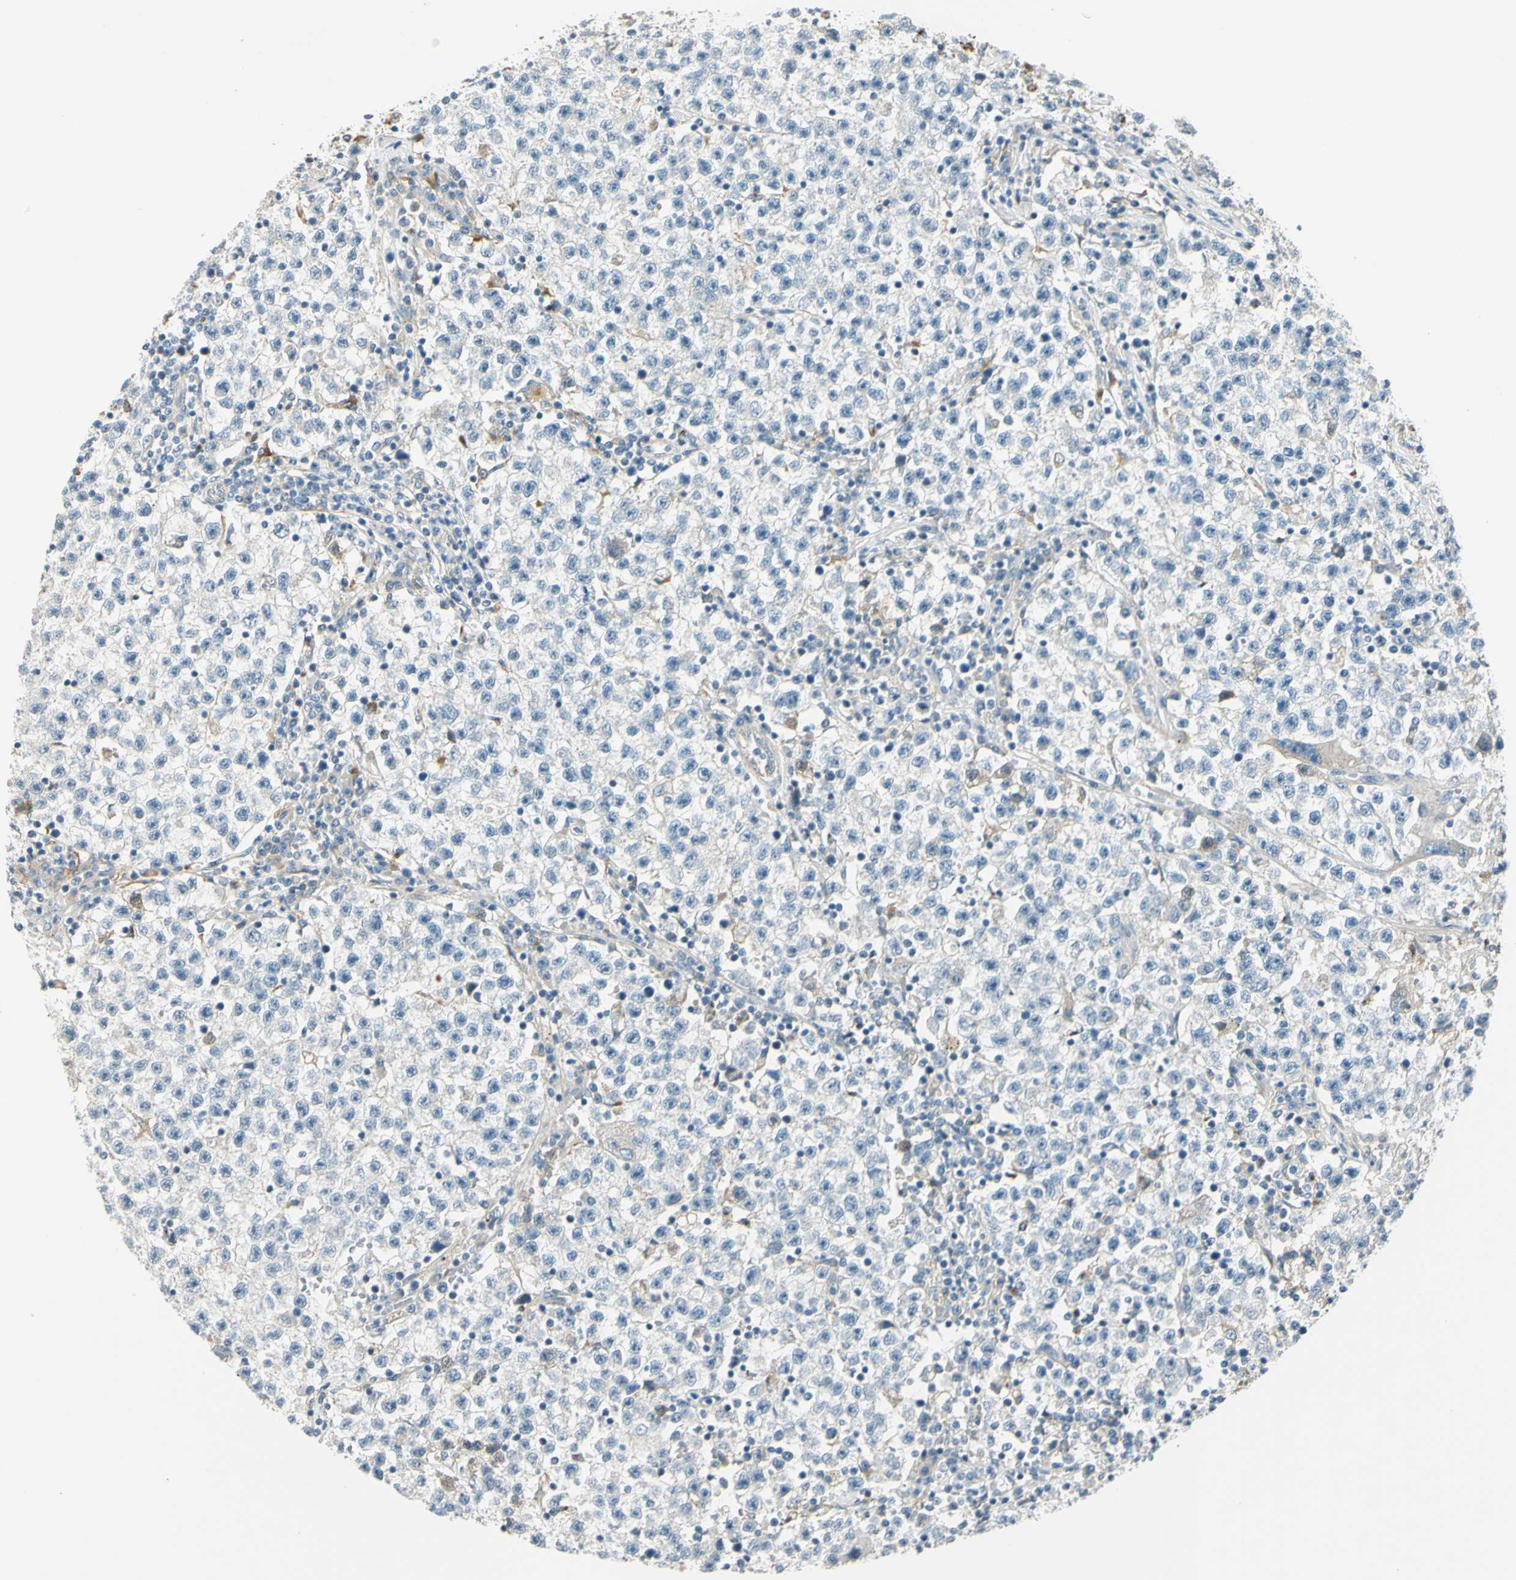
{"staining": {"intensity": "weak", "quantity": "<25%", "location": "cytoplasmic/membranous"}, "tissue": "testis cancer", "cell_type": "Tumor cells", "image_type": "cancer", "snomed": [{"axis": "morphology", "description": "Seminoma, NOS"}, {"axis": "topography", "description": "Testis"}], "caption": "The immunohistochemistry micrograph has no significant staining in tumor cells of testis cancer (seminoma) tissue.", "gene": "LAMA3", "patient": {"sex": "male", "age": 22}}